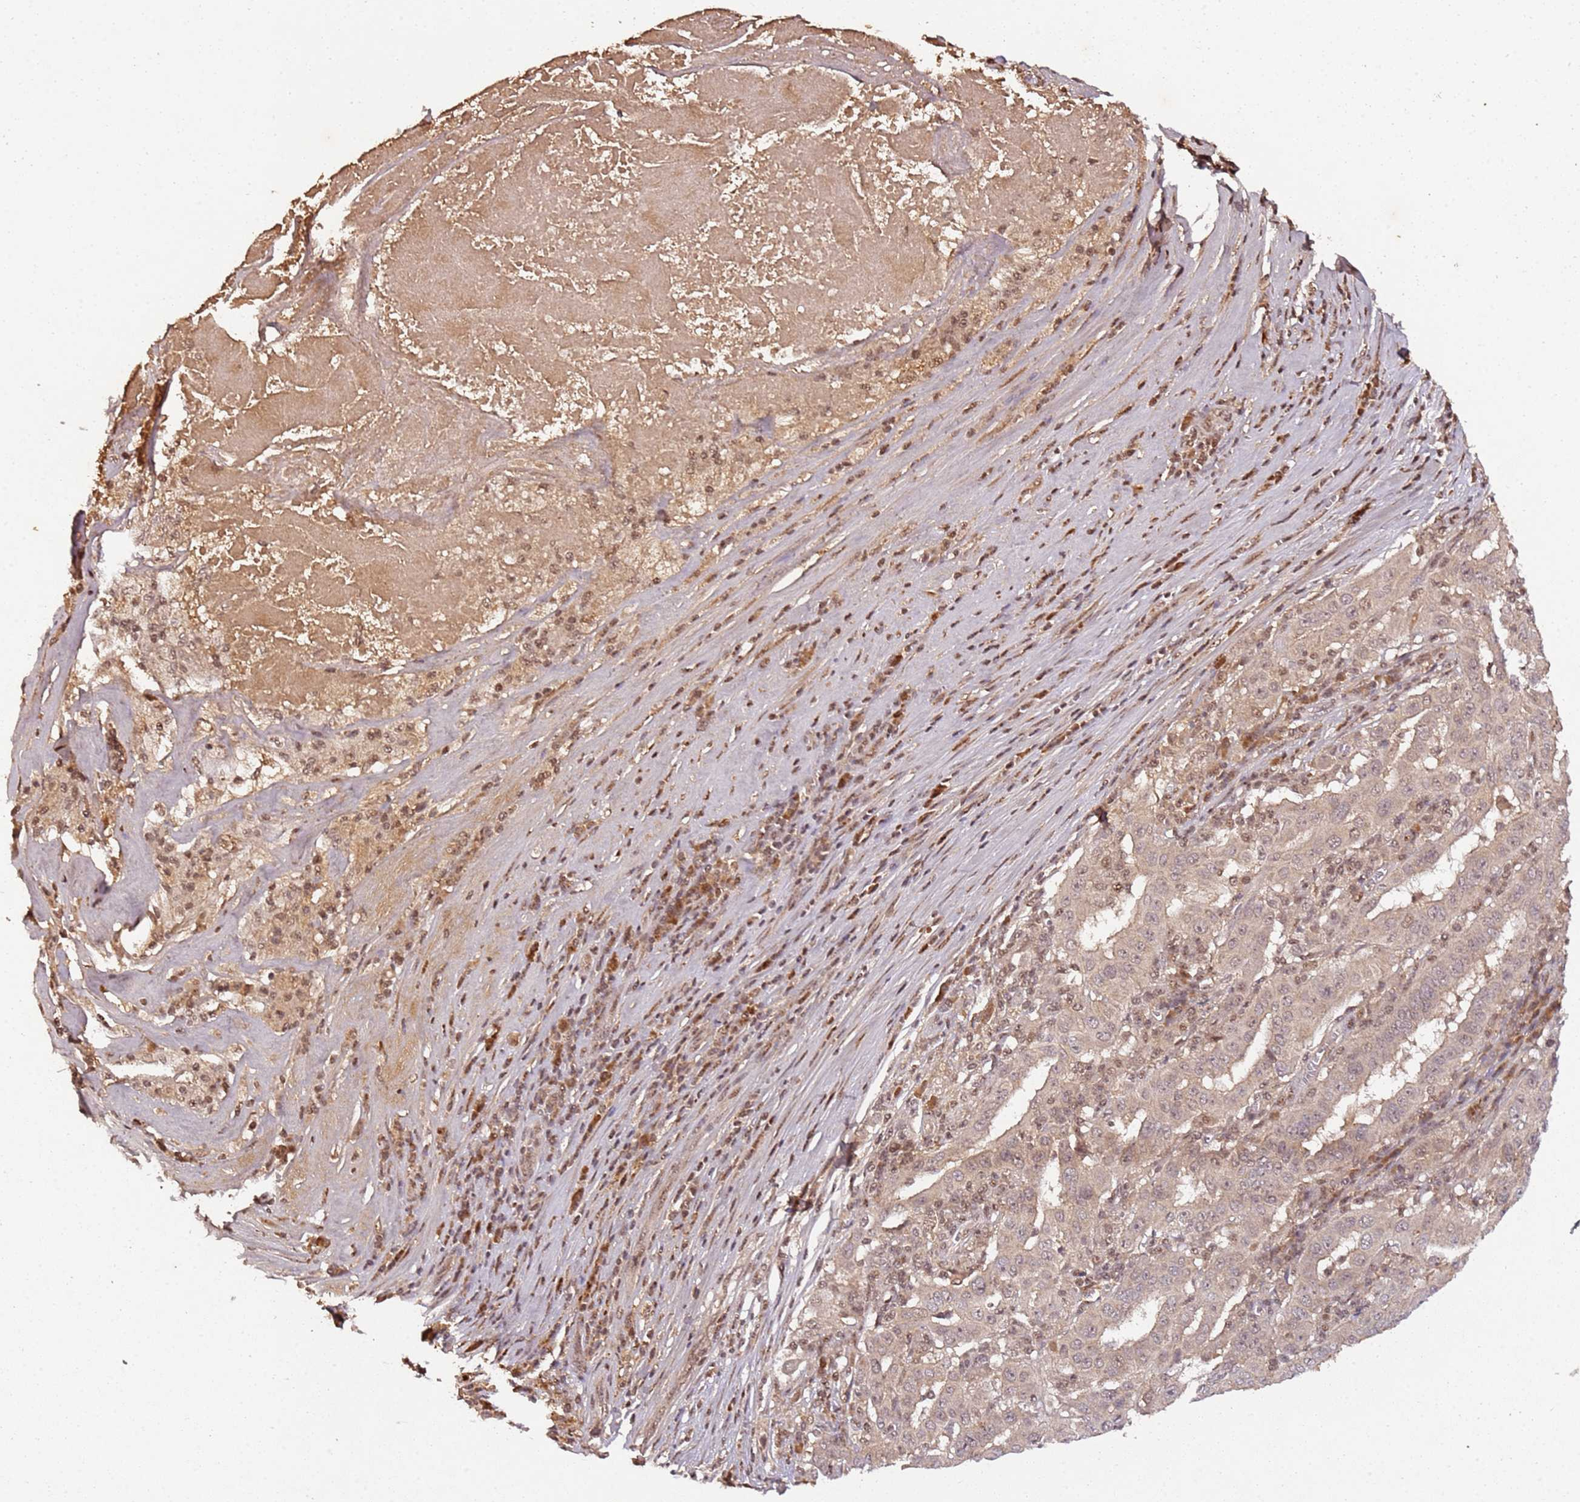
{"staining": {"intensity": "weak", "quantity": "<25%", "location": "nuclear"}, "tissue": "pancreatic cancer", "cell_type": "Tumor cells", "image_type": "cancer", "snomed": [{"axis": "morphology", "description": "Adenocarcinoma, NOS"}, {"axis": "topography", "description": "Pancreas"}], "caption": "IHC micrograph of human pancreatic cancer (adenocarcinoma) stained for a protein (brown), which shows no positivity in tumor cells. Brightfield microscopy of IHC stained with DAB (brown) and hematoxylin (blue), captured at high magnification.", "gene": "COL1A2", "patient": {"sex": "male", "age": 63}}